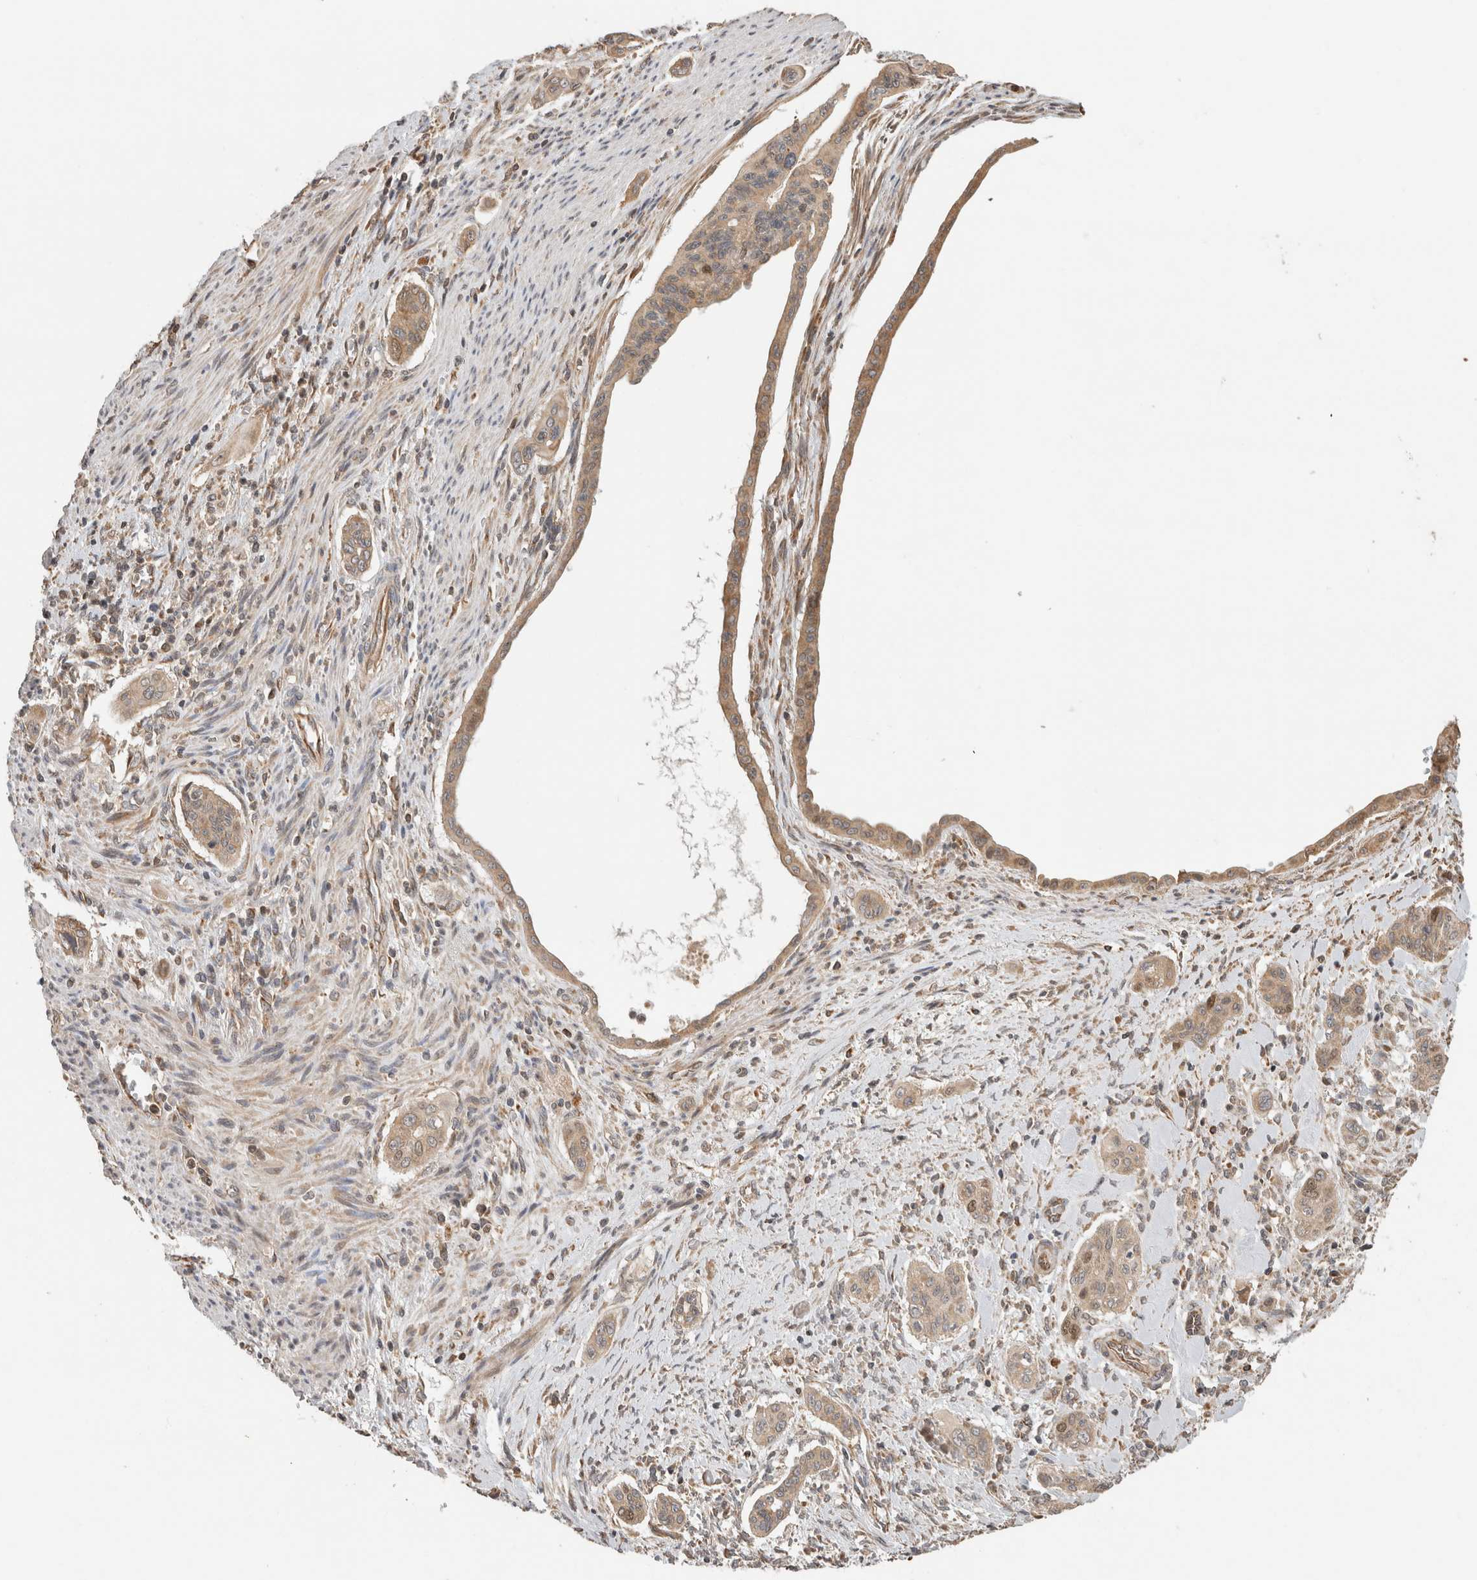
{"staining": {"intensity": "weak", "quantity": ">75%", "location": "cytoplasmic/membranous"}, "tissue": "pancreatic cancer", "cell_type": "Tumor cells", "image_type": "cancer", "snomed": [{"axis": "morphology", "description": "Adenocarcinoma, NOS"}, {"axis": "topography", "description": "Pancreas"}], "caption": "Pancreatic cancer stained for a protein shows weak cytoplasmic/membranous positivity in tumor cells.", "gene": "GINS4", "patient": {"sex": "male", "age": 77}}